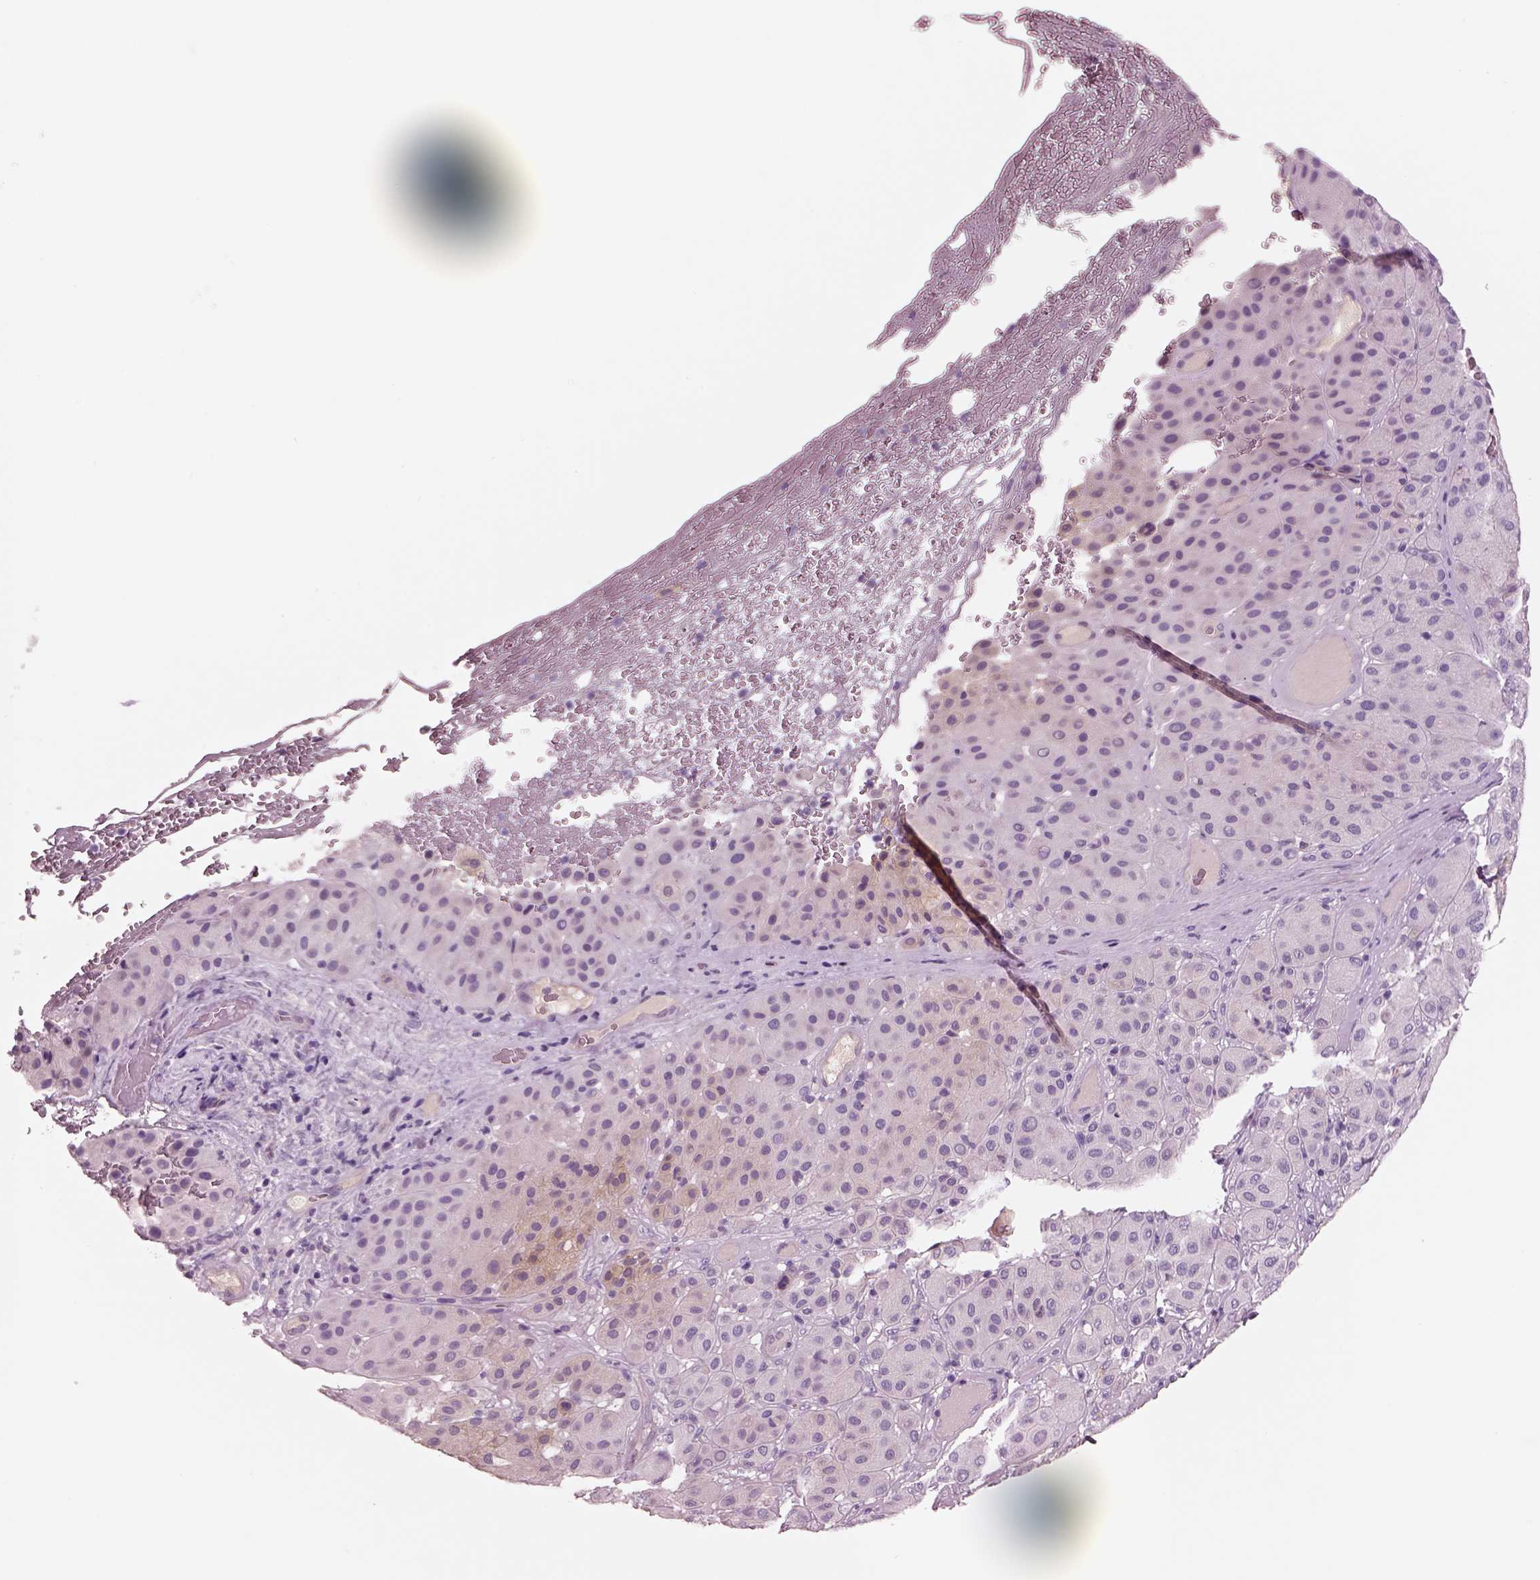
{"staining": {"intensity": "negative", "quantity": "none", "location": "none"}, "tissue": "melanoma", "cell_type": "Tumor cells", "image_type": "cancer", "snomed": [{"axis": "morphology", "description": "Malignant melanoma, Metastatic site"}, {"axis": "topography", "description": "Smooth muscle"}], "caption": "There is no significant staining in tumor cells of melanoma. (DAB (3,3'-diaminobenzidine) IHC, high magnification).", "gene": "IGLL1", "patient": {"sex": "male", "age": 41}}